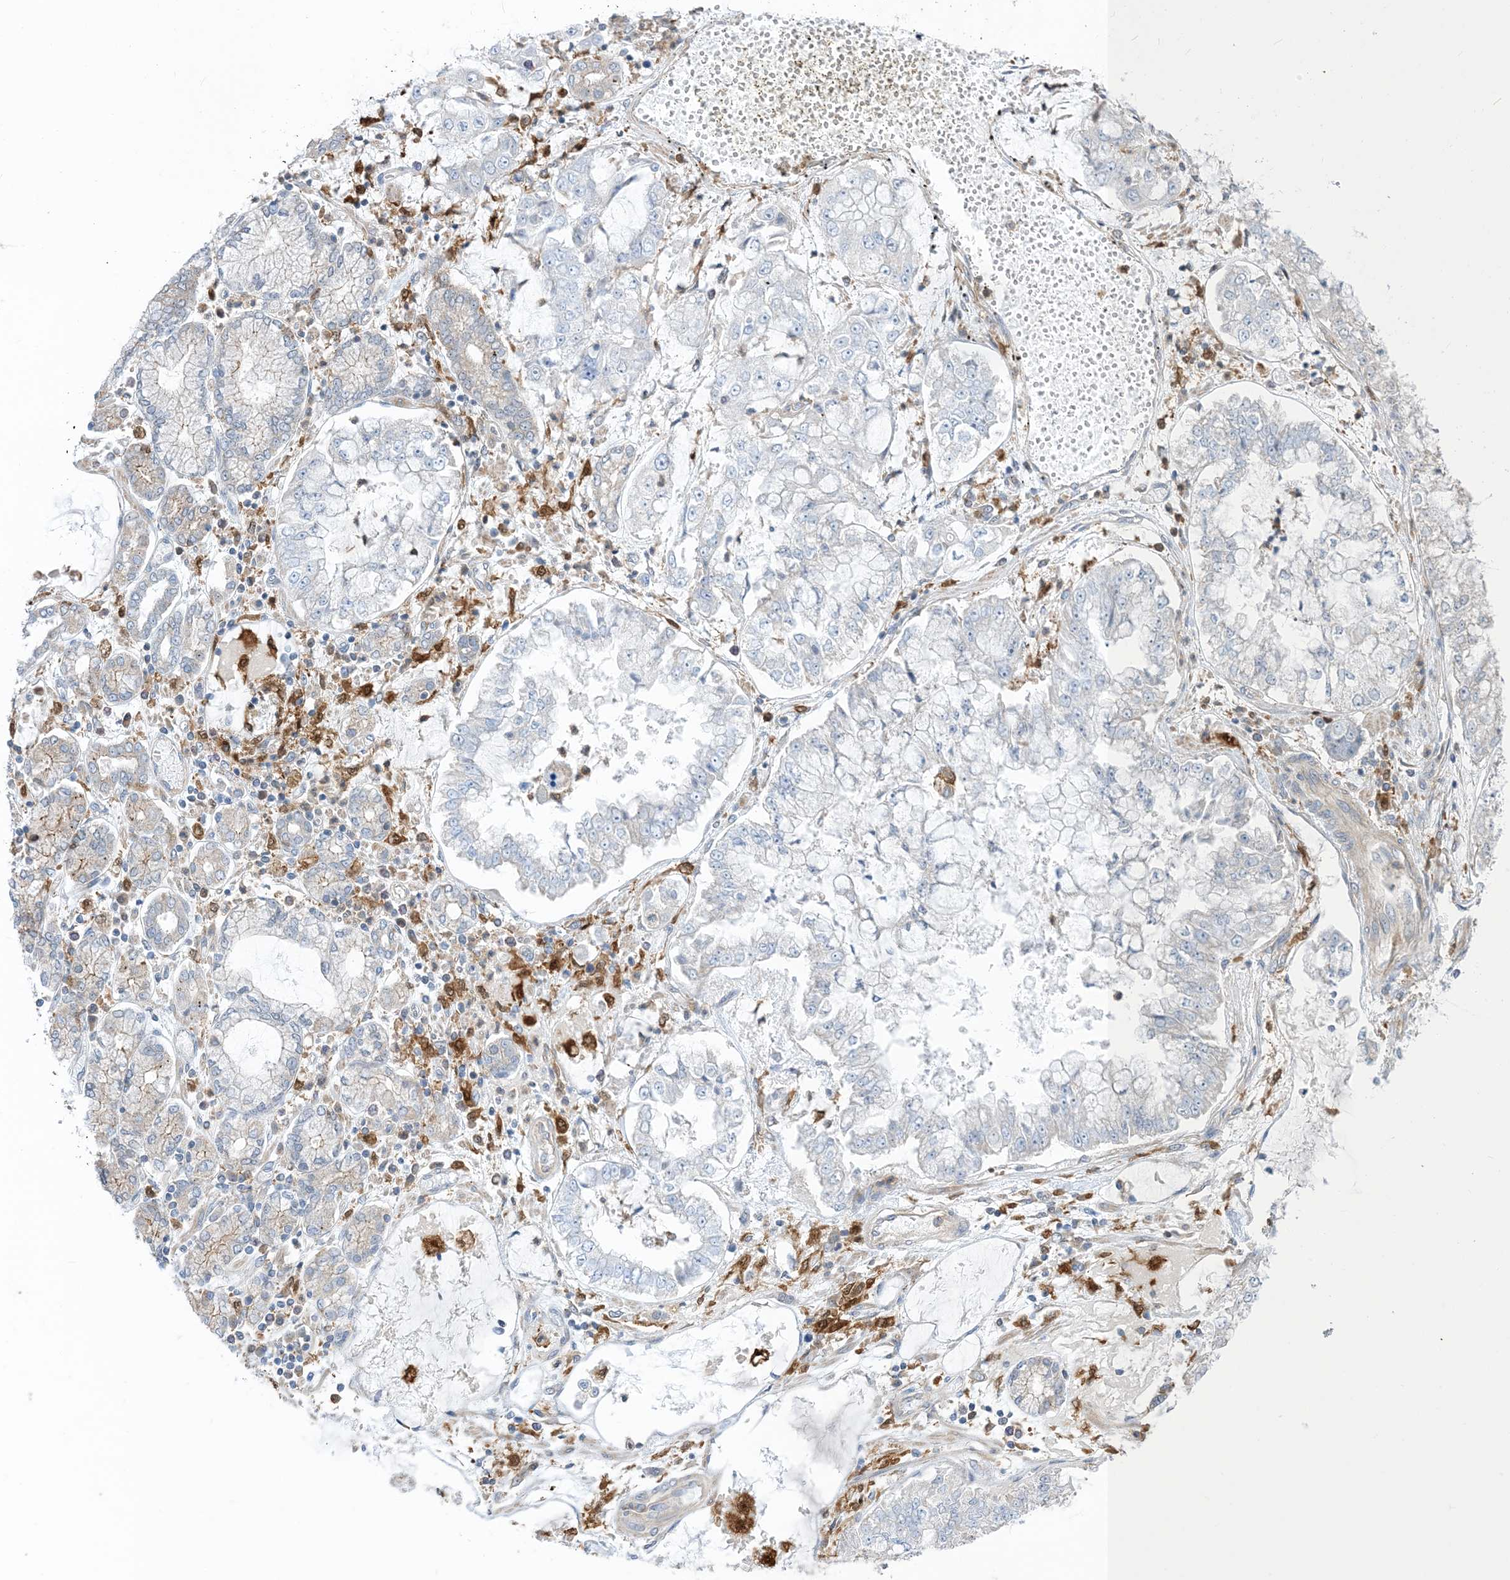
{"staining": {"intensity": "negative", "quantity": "none", "location": "none"}, "tissue": "stomach cancer", "cell_type": "Tumor cells", "image_type": "cancer", "snomed": [{"axis": "morphology", "description": "Adenocarcinoma, NOS"}, {"axis": "topography", "description": "Stomach"}], "caption": "Photomicrograph shows no protein positivity in tumor cells of stomach adenocarcinoma tissue.", "gene": "NAGK", "patient": {"sex": "male", "age": 76}}